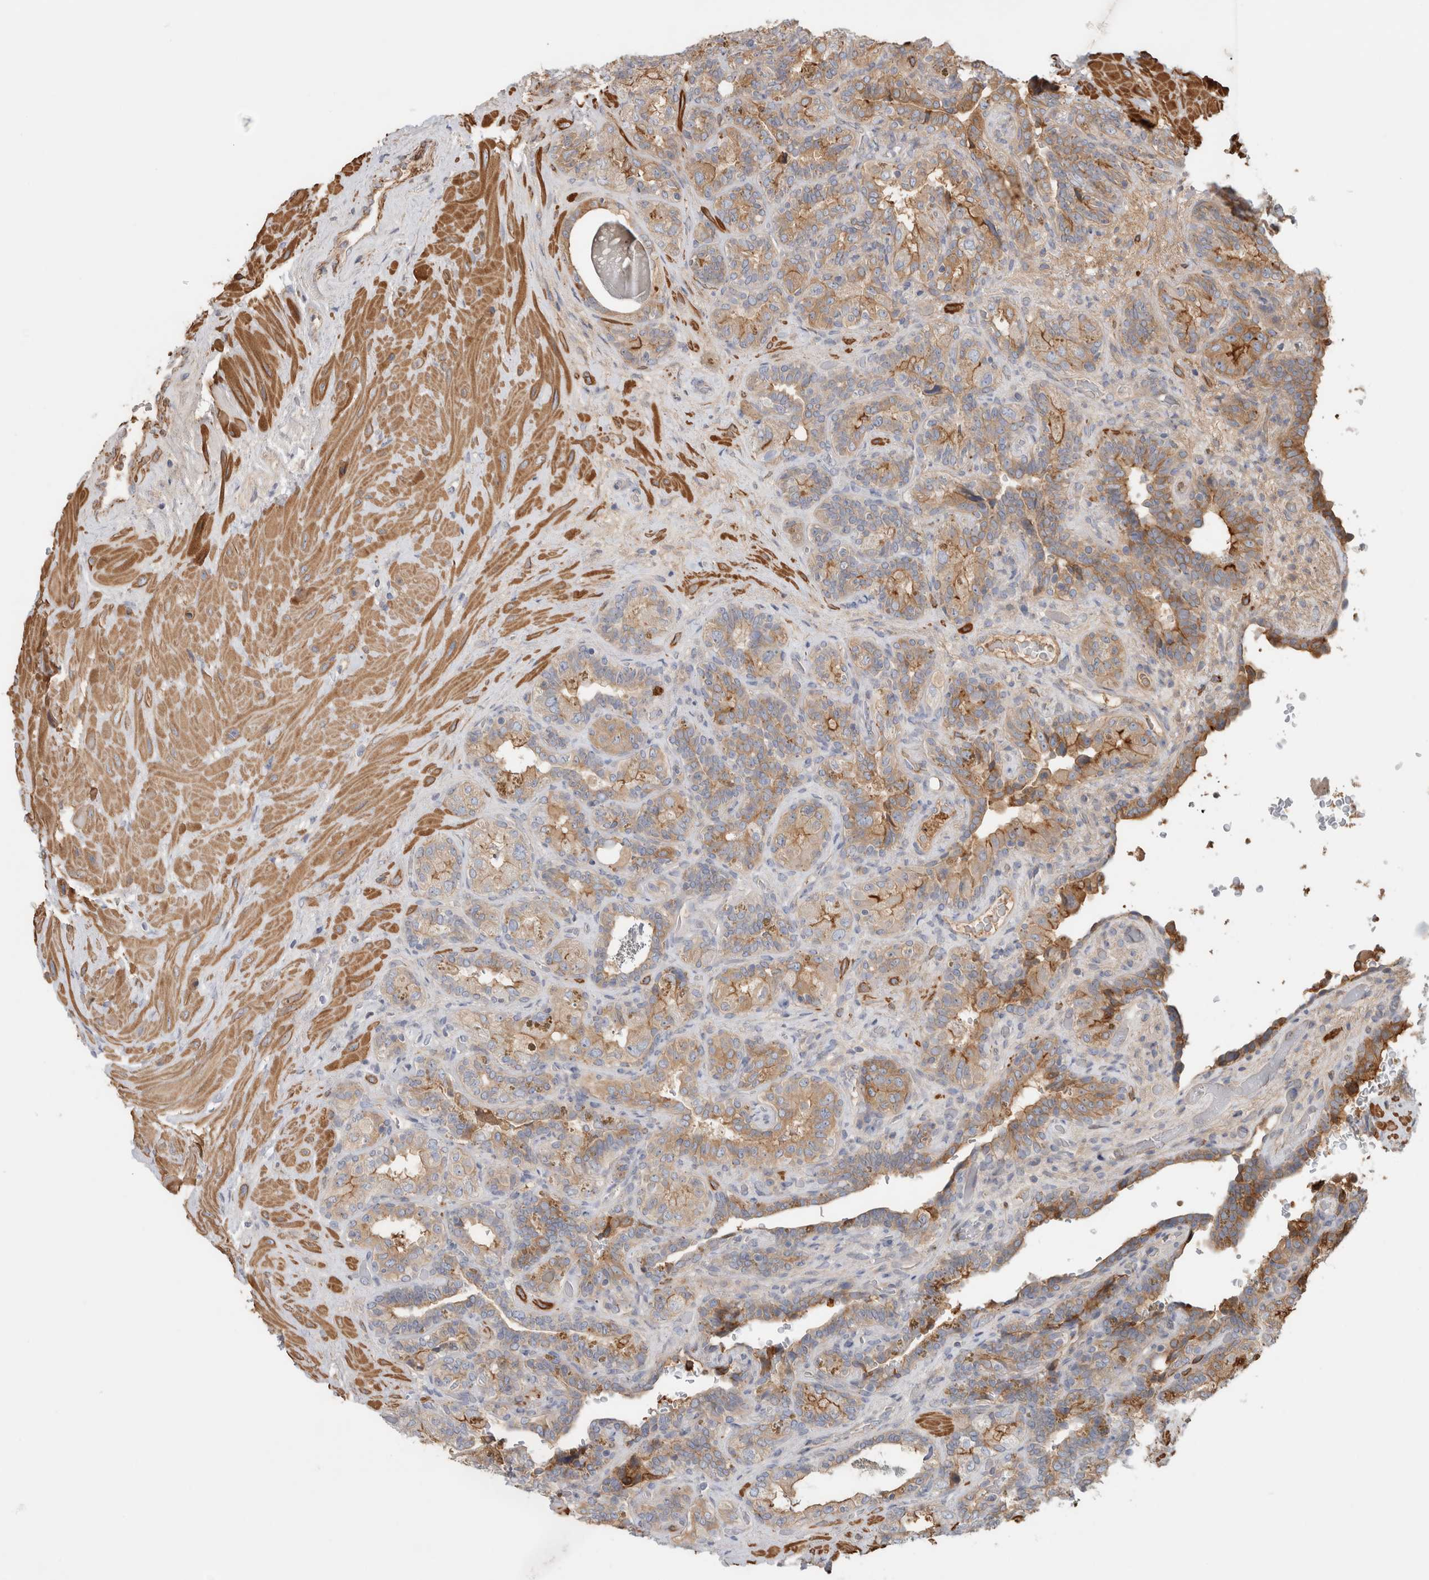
{"staining": {"intensity": "moderate", "quantity": "25%-75%", "location": "cytoplasmic/membranous"}, "tissue": "seminal vesicle", "cell_type": "Glandular cells", "image_type": "normal", "snomed": [{"axis": "morphology", "description": "Normal tissue, NOS"}, {"axis": "topography", "description": "Prostate"}, {"axis": "topography", "description": "Seminal veicle"}], "caption": "This image displays immunohistochemistry (IHC) staining of normal seminal vesicle, with medium moderate cytoplasmic/membranous positivity in approximately 25%-75% of glandular cells.", "gene": "CFI", "patient": {"sex": "male", "age": 67}}